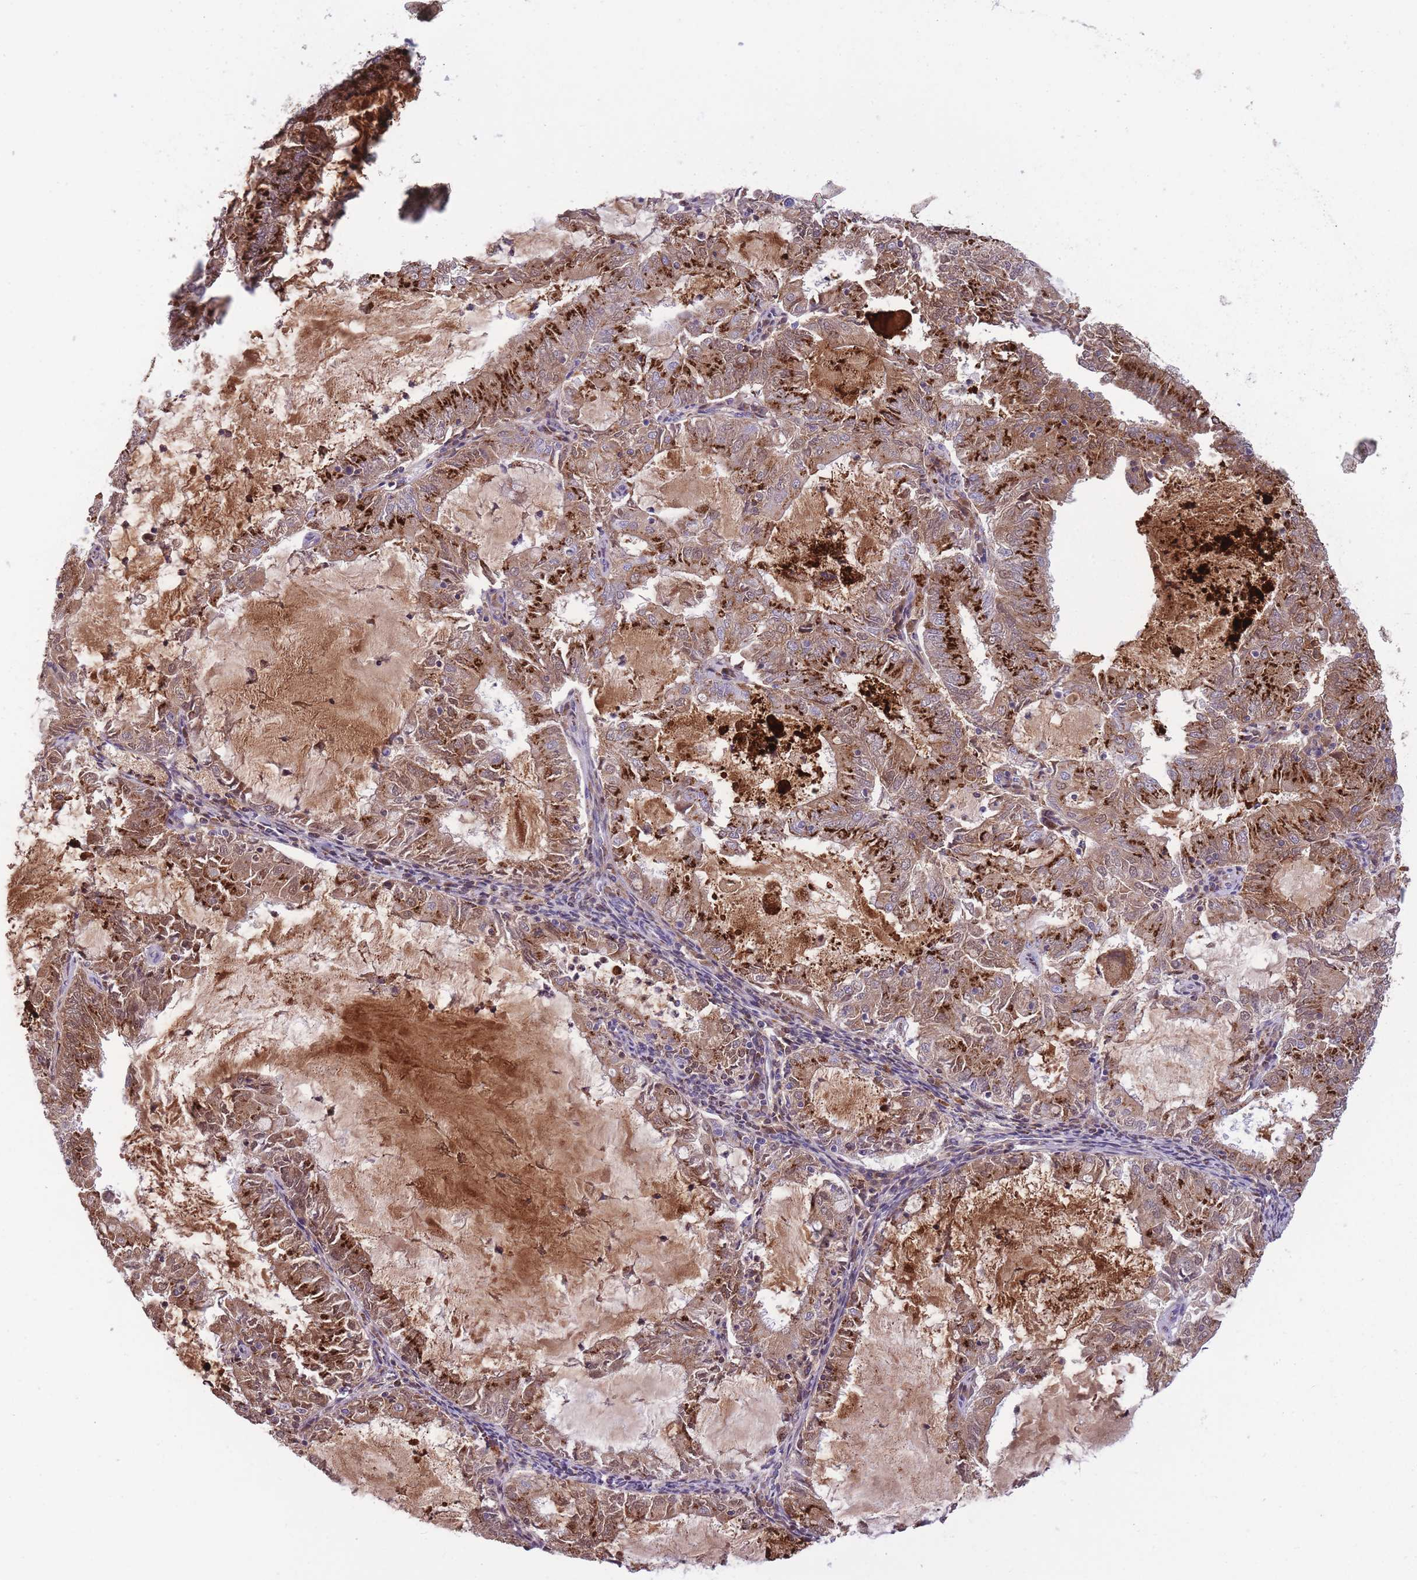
{"staining": {"intensity": "strong", "quantity": ">75%", "location": "cytoplasmic/membranous"}, "tissue": "endometrial cancer", "cell_type": "Tumor cells", "image_type": "cancer", "snomed": [{"axis": "morphology", "description": "Adenocarcinoma, NOS"}, {"axis": "topography", "description": "Endometrium"}], "caption": "Immunohistochemistry image of adenocarcinoma (endometrial) stained for a protein (brown), which reveals high levels of strong cytoplasmic/membranous staining in about >75% of tumor cells.", "gene": "B4GALT2", "patient": {"sex": "female", "age": 57}}